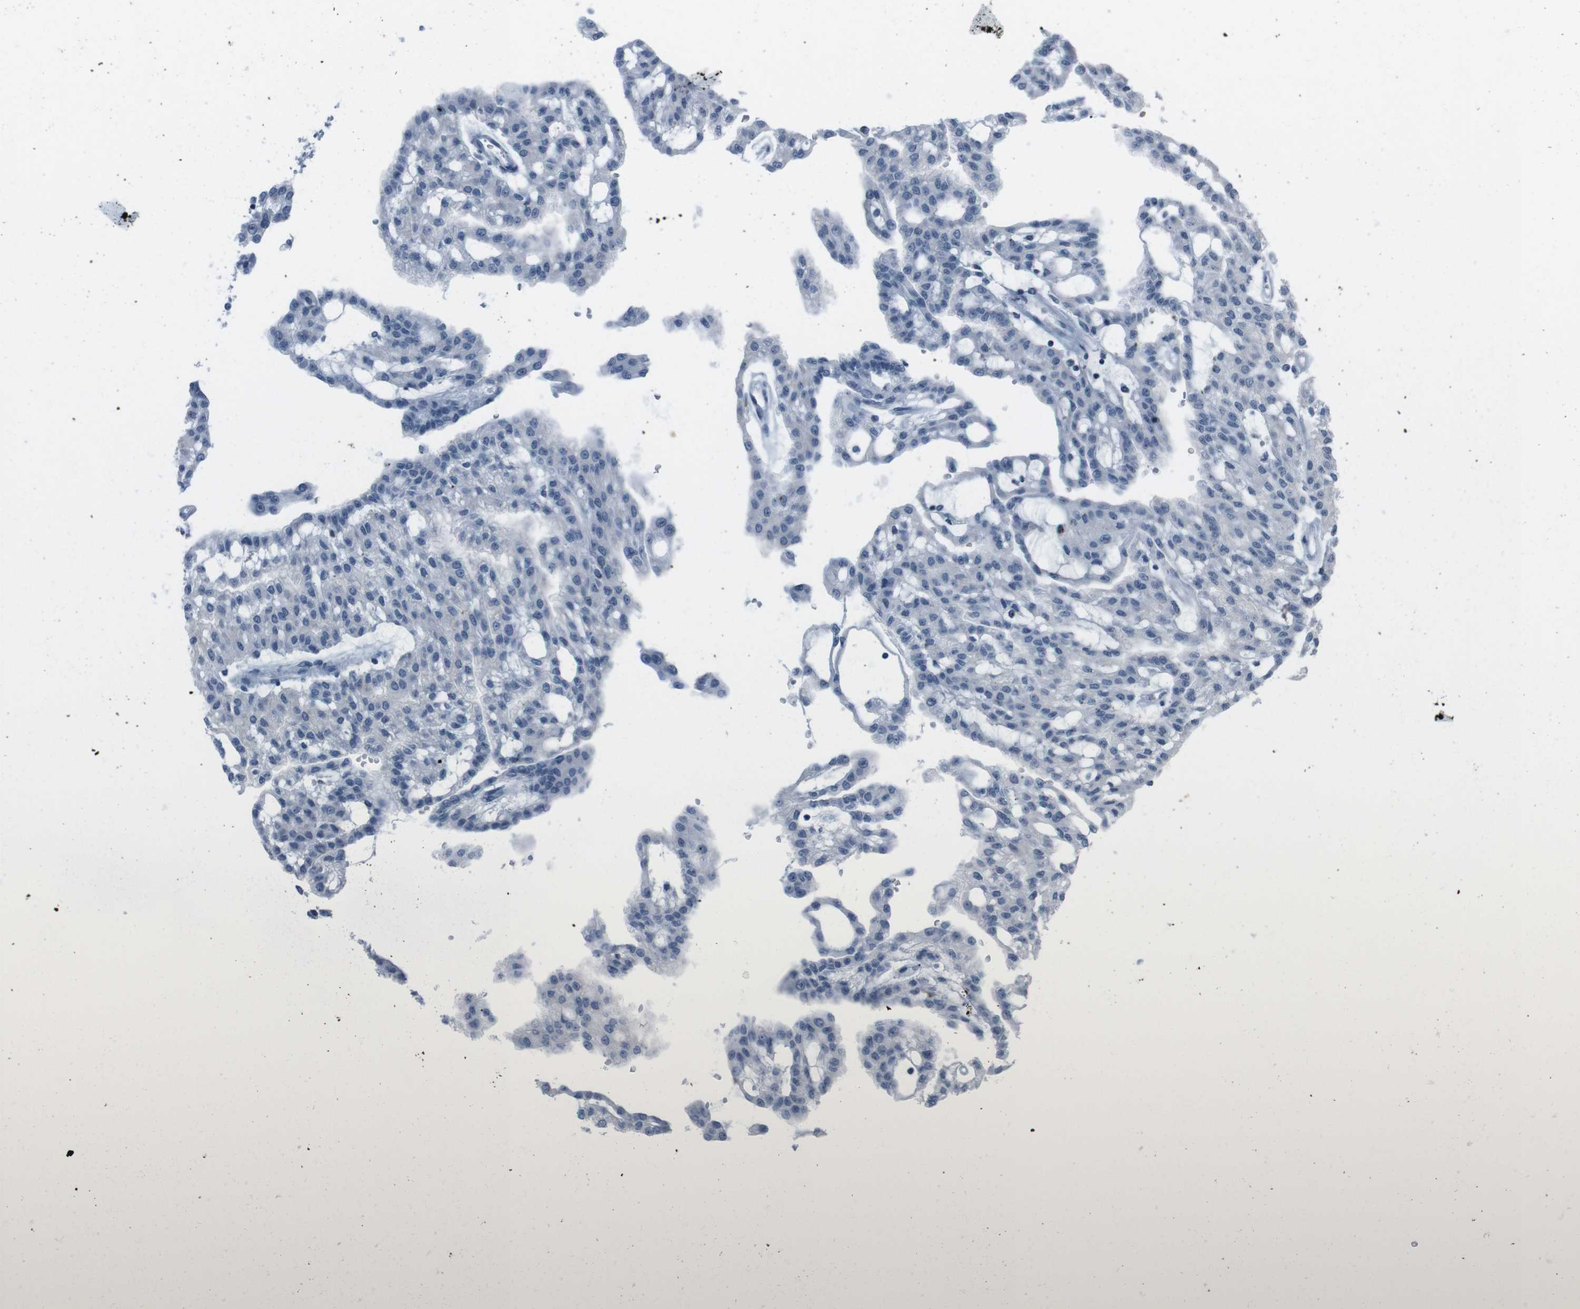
{"staining": {"intensity": "negative", "quantity": "none", "location": "none"}, "tissue": "renal cancer", "cell_type": "Tumor cells", "image_type": "cancer", "snomed": [{"axis": "morphology", "description": "Adenocarcinoma, NOS"}, {"axis": "topography", "description": "Kidney"}], "caption": "Tumor cells show no significant protein positivity in renal cancer (adenocarcinoma).", "gene": "ST6GAL1", "patient": {"sex": "male", "age": 63}}